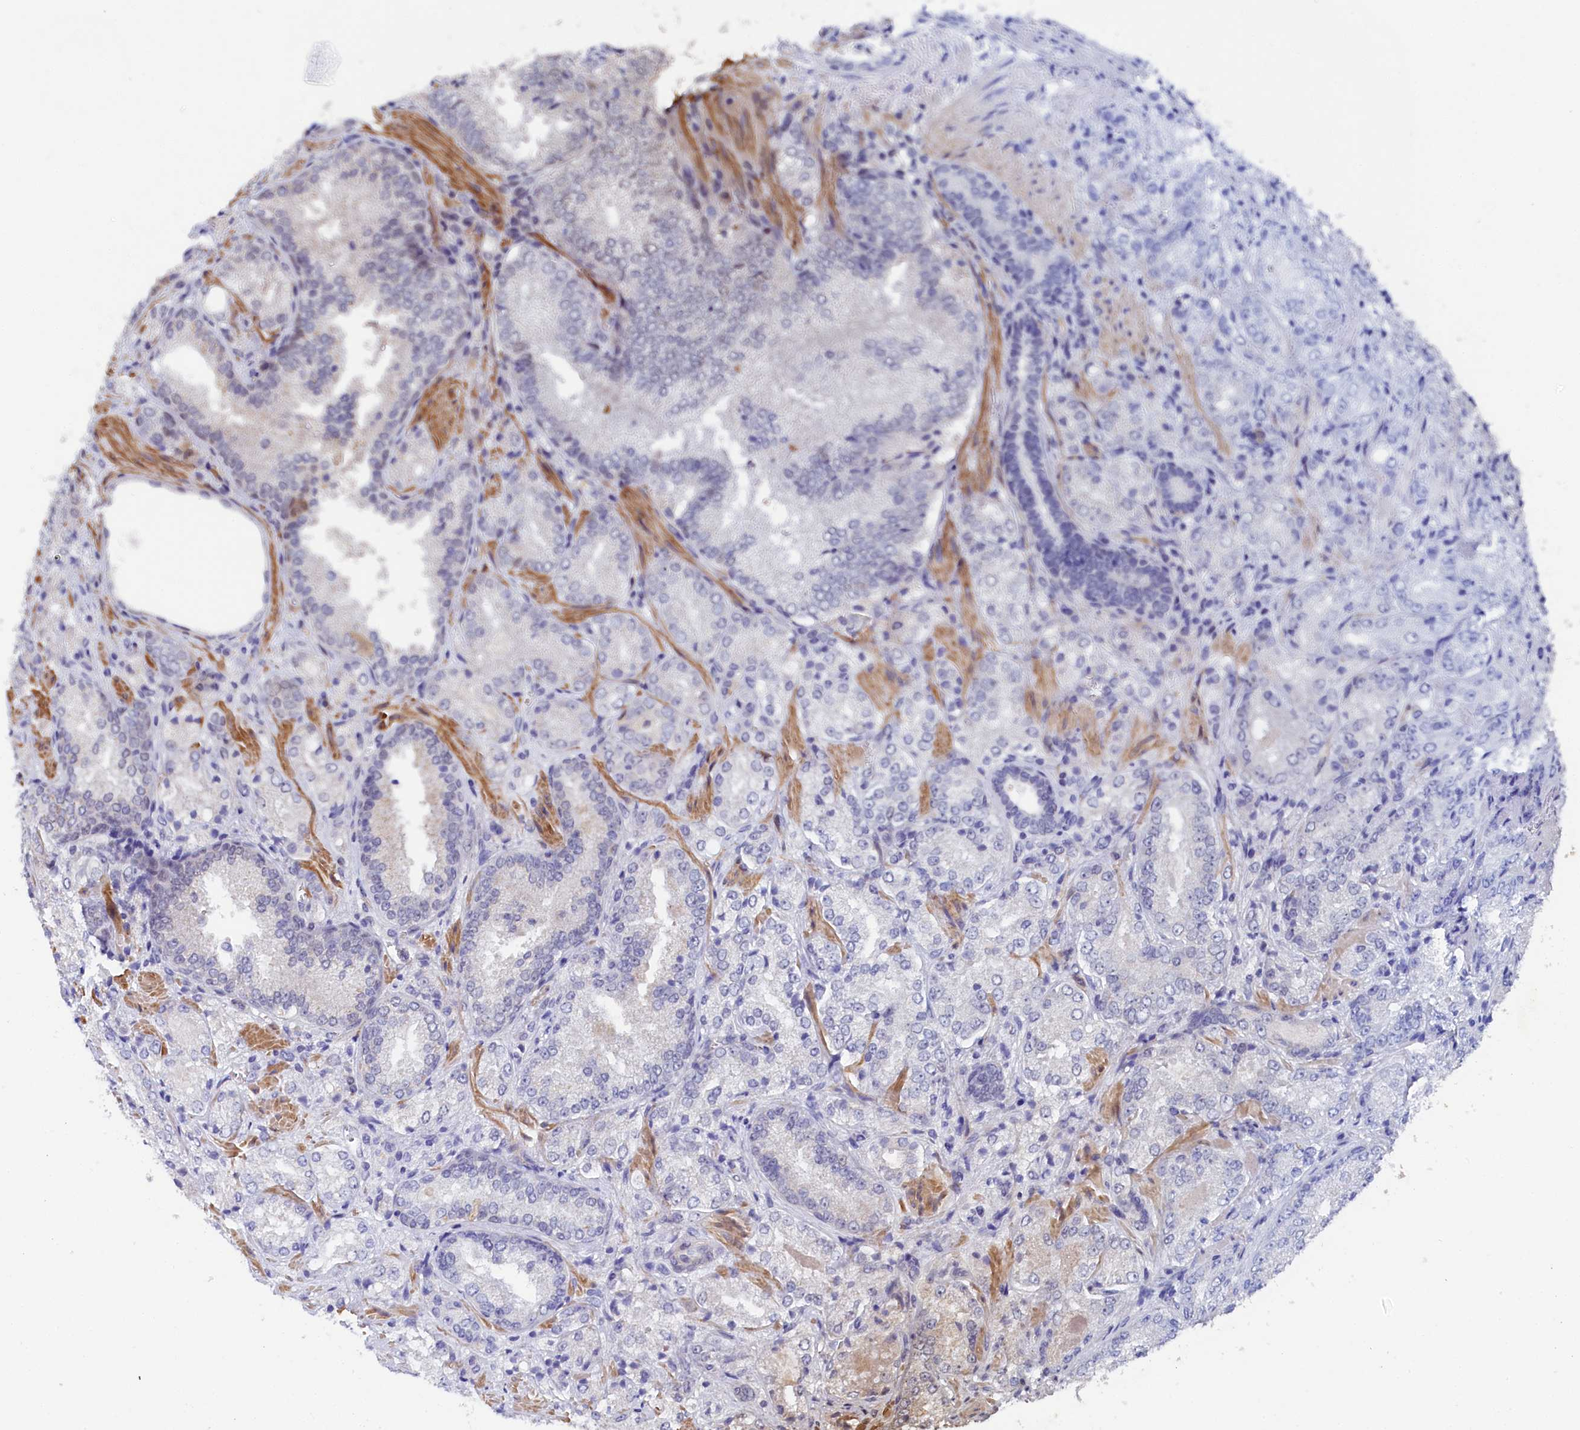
{"staining": {"intensity": "negative", "quantity": "none", "location": "none"}, "tissue": "prostate cancer", "cell_type": "Tumor cells", "image_type": "cancer", "snomed": [{"axis": "morphology", "description": "Adenocarcinoma, Low grade"}, {"axis": "topography", "description": "Prostate"}], "caption": "The immunohistochemistry micrograph has no significant staining in tumor cells of prostate cancer tissue.", "gene": "TIGD4", "patient": {"sex": "male", "age": 74}}